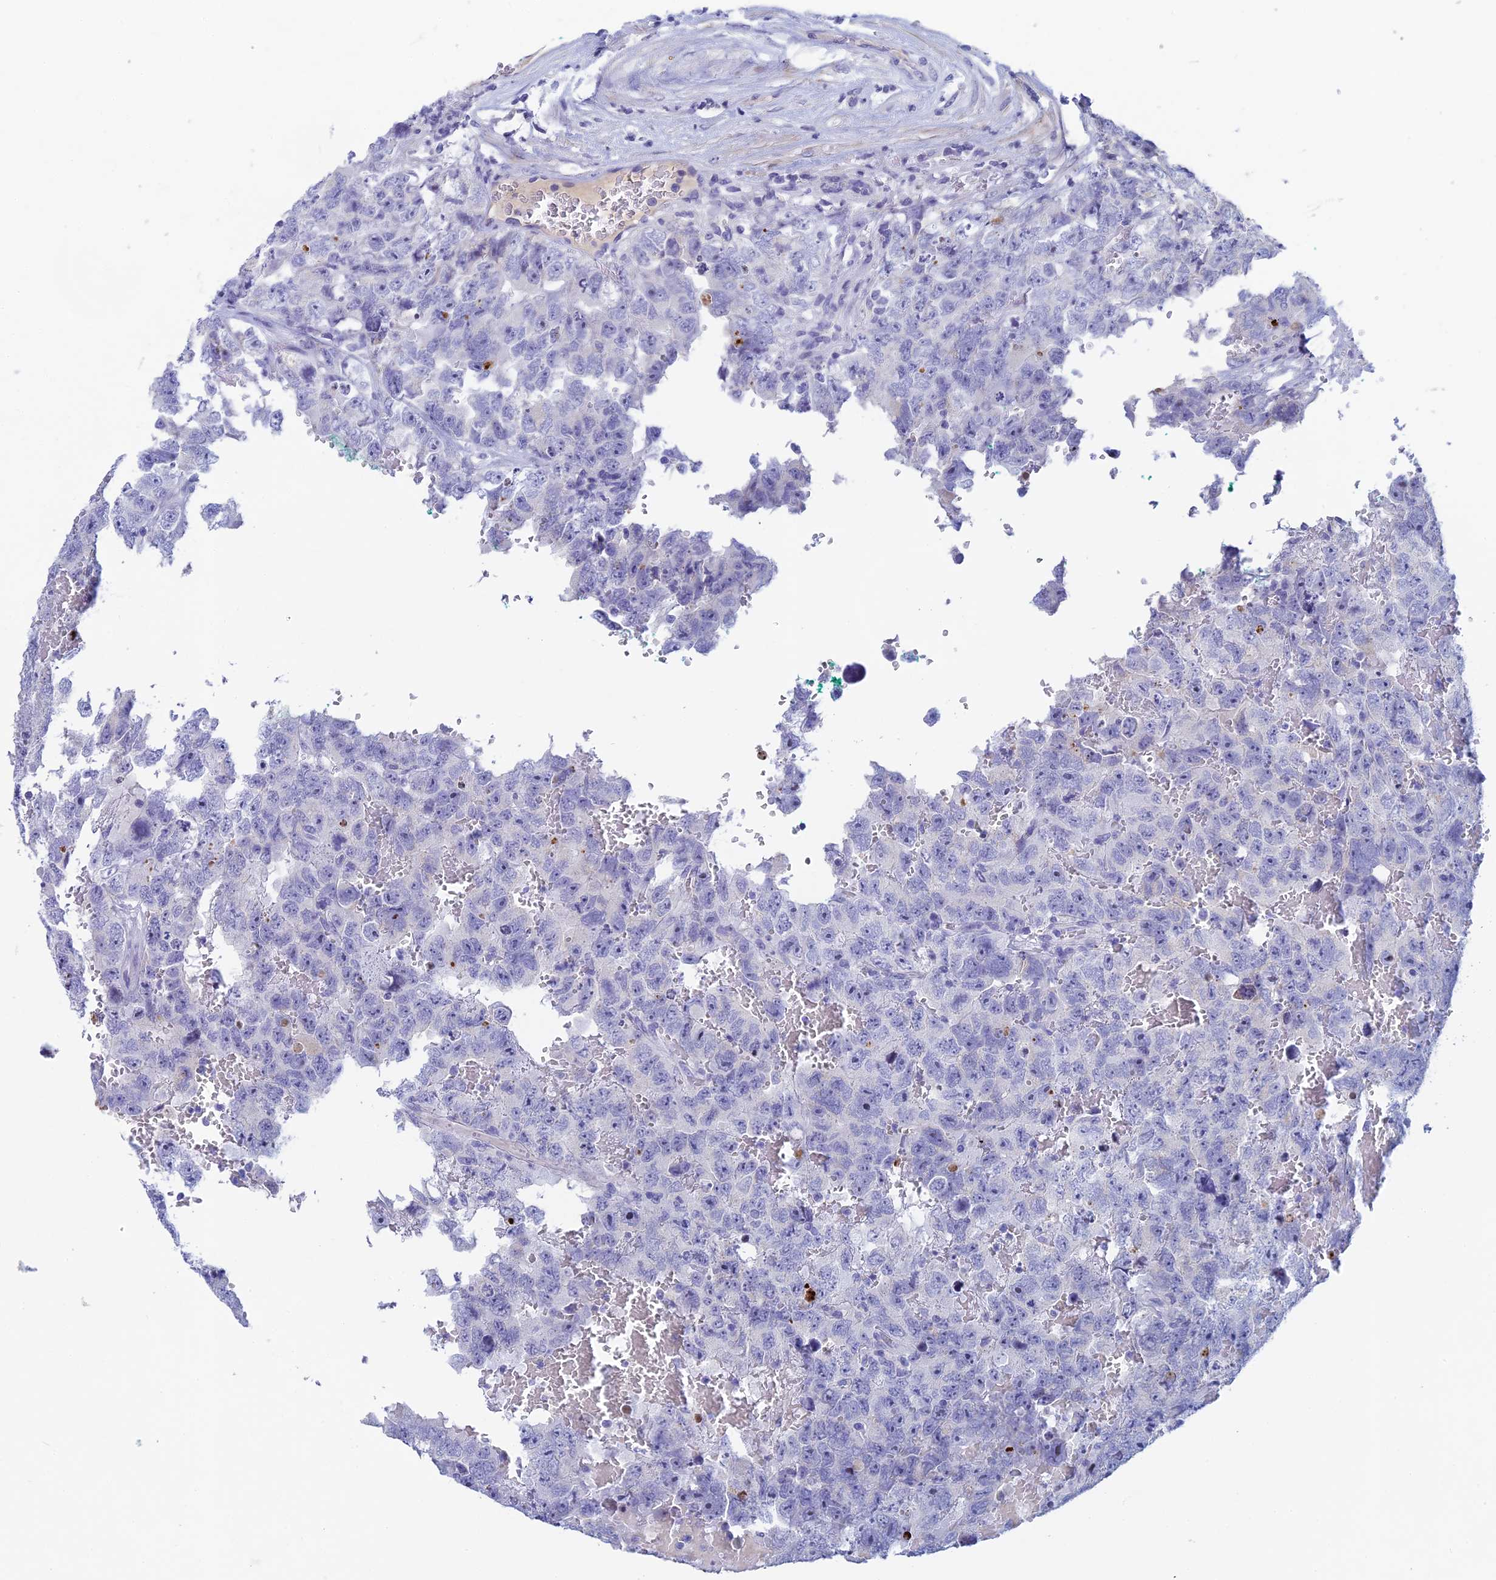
{"staining": {"intensity": "negative", "quantity": "none", "location": "none"}, "tissue": "testis cancer", "cell_type": "Tumor cells", "image_type": "cancer", "snomed": [{"axis": "morphology", "description": "Carcinoma, Embryonal, NOS"}, {"axis": "topography", "description": "Testis"}], "caption": "Tumor cells are negative for brown protein staining in testis cancer (embryonal carcinoma).", "gene": "REXO5", "patient": {"sex": "male", "age": 45}}